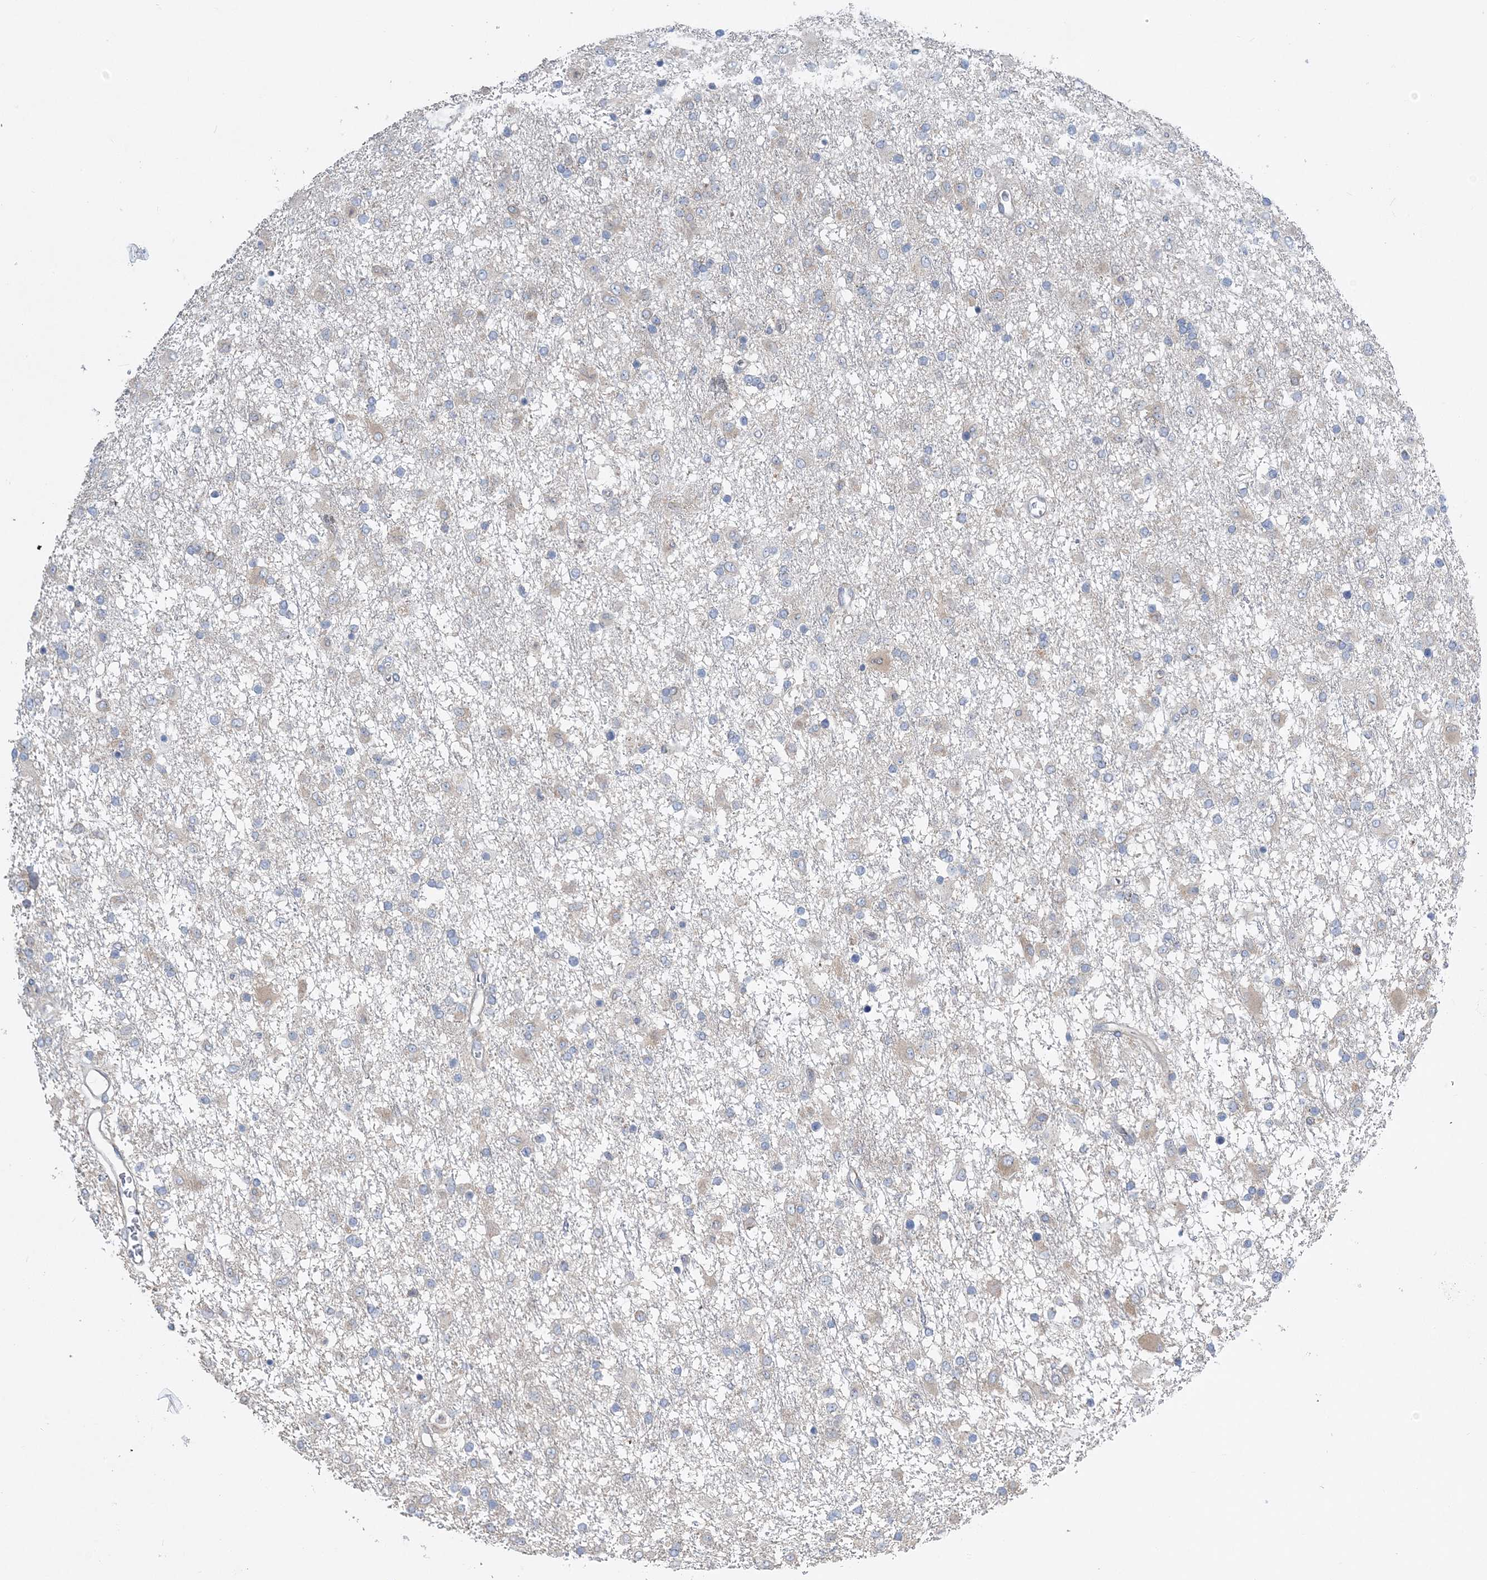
{"staining": {"intensity": "weak", "quantity": "<25%", "location": "cytoplasmic/membranous"}, "tissue": "glioma", "cell_type": "Tumor cells", "image_type": "cancer", "snomed": [{"axis": "morphology", "description": "Glioma, malignant, Low grade"}, {"axis": "topography", "description": "Brain"}], "caption": "Low-grade glioma (malignant) was stained to show a protein in brown. There is no significant expression in tumor cells.", "gene": "FAM114A2", "patient": {"sex": "male", "age": 65}}